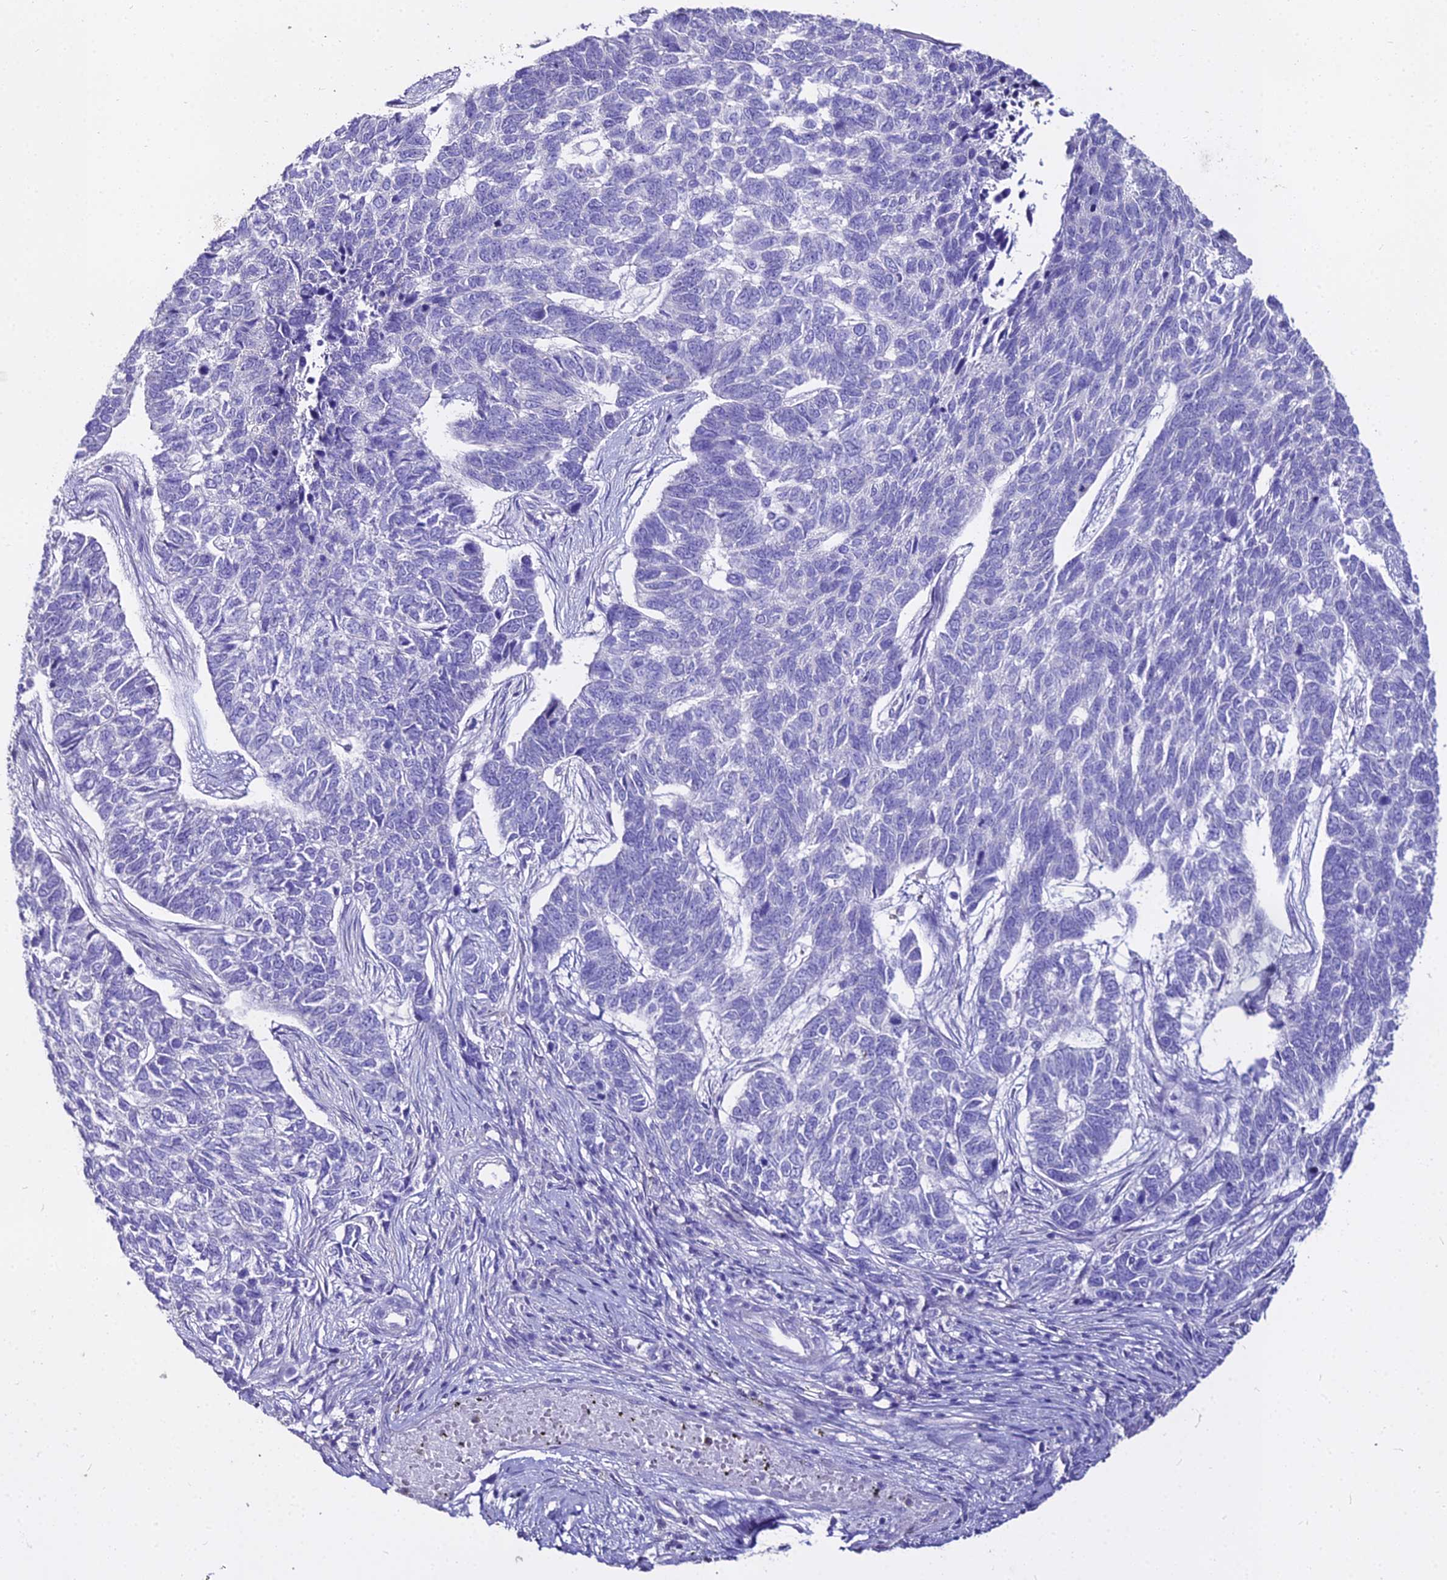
{"staining": {"intensity": "negative", "quantity": "none", "location": "none"}, "tissue": "skin cancer", "cell_type": "Tumor cells", "image_type": "cancer", "snomed": [{"axis": "morphology", "description": "Basal cell carcinoma"}, {"axis": "topography", "description": "Skin"}], "caption": "High magnification brightfield microscopy of basal cell carcinoma (skin) stained with DAB (3,3'-diaminobenzidine) (brown) and counterstained with hematoxylin (blue): tumor cells show no significant positivity.", "gene": "GLYAT", "patient": {"sex": "female", "age": 65}}